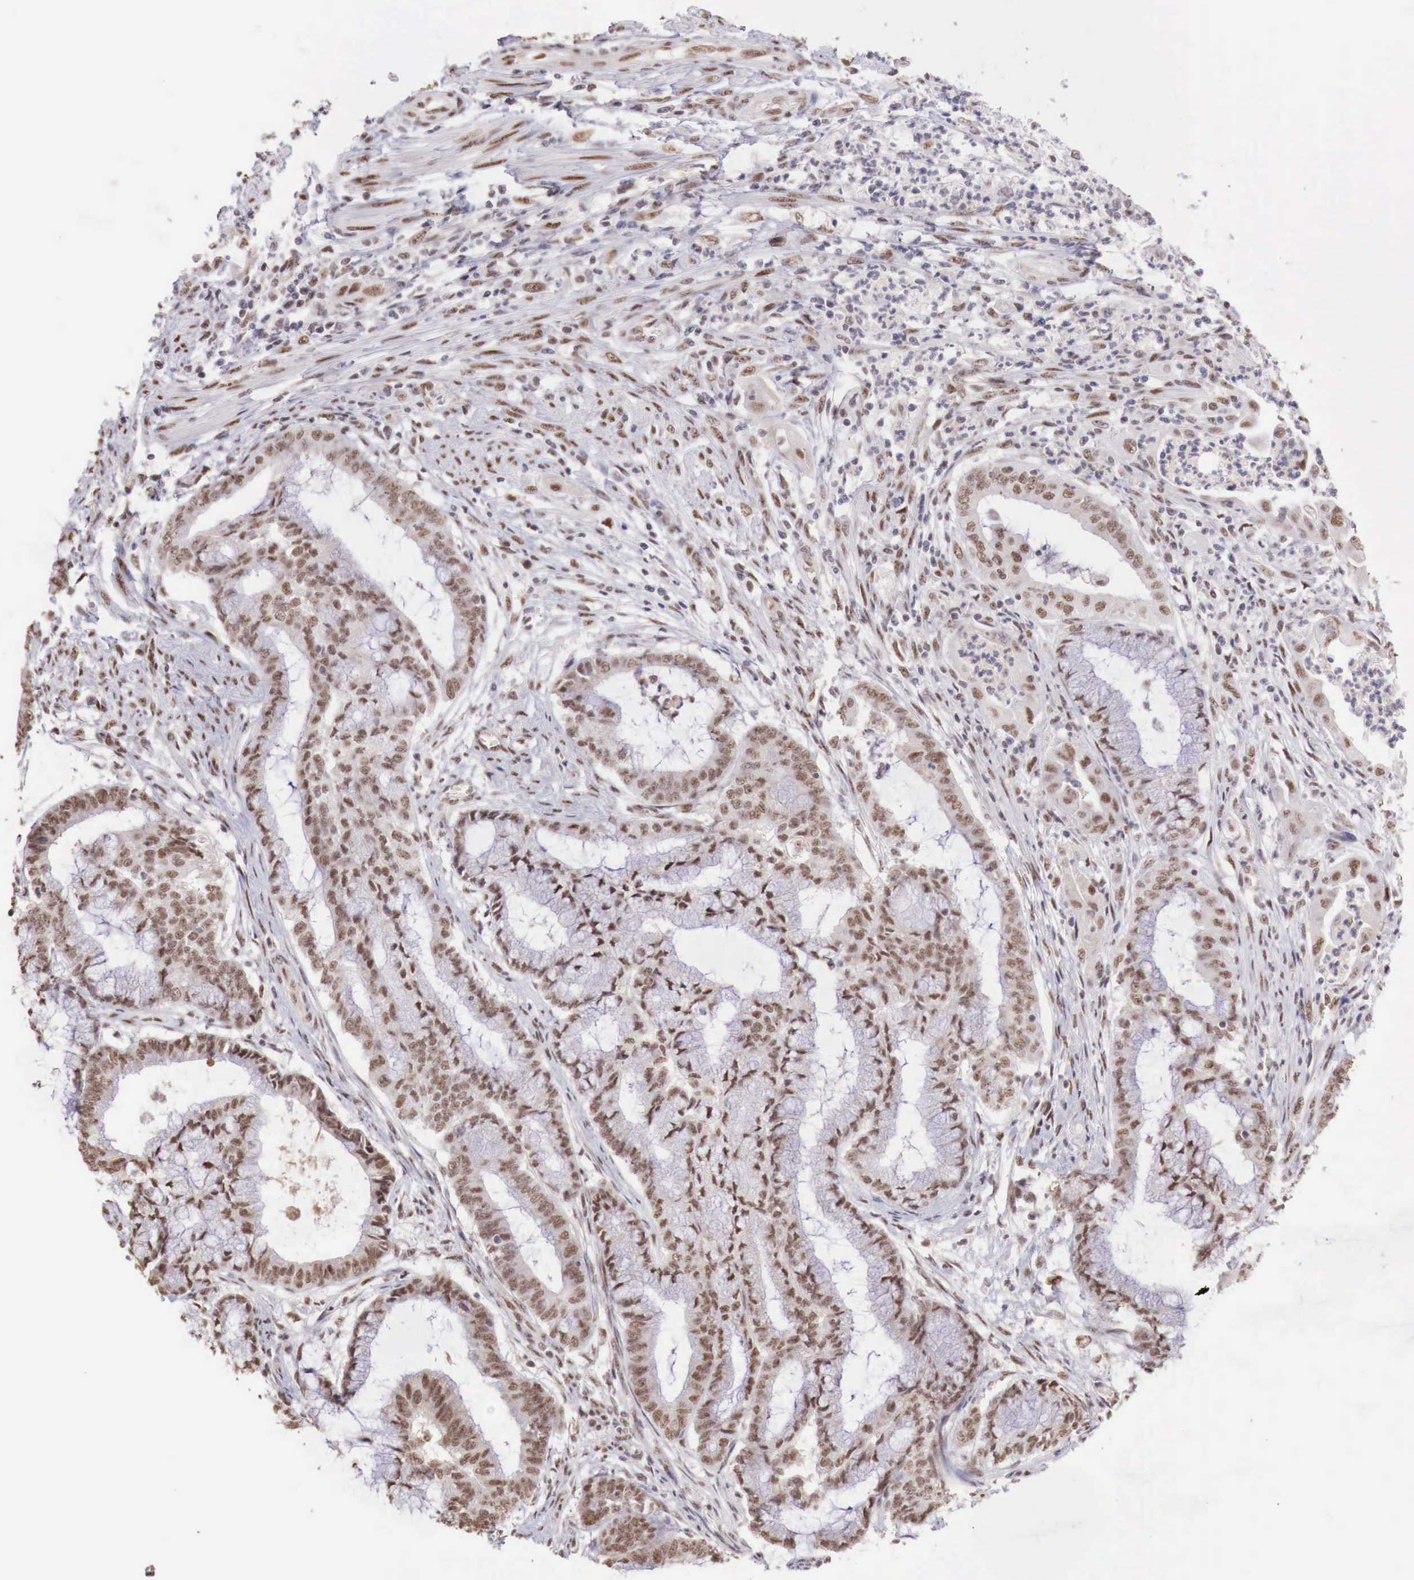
{"staining": {"intensity": "moderate", "quantity": "25%-75%", "location": "nuclear"}, "tissue": "endometrial cancer", "cell_type": "Tumor cells", "image_type": "cancer", "snomed": [{"axis": "morphology", "description": "Adenocarcinoma, NOS"}, {"axis": "topography", "description": "Endometrium"}], "caption": "Protein staining of endometrial cancer tissue shows moderate nuclear staining in approximately 25%-75% of tumor cells.", "gene": "FOXP2", "patient": {"sex": "female", "age": 63}}